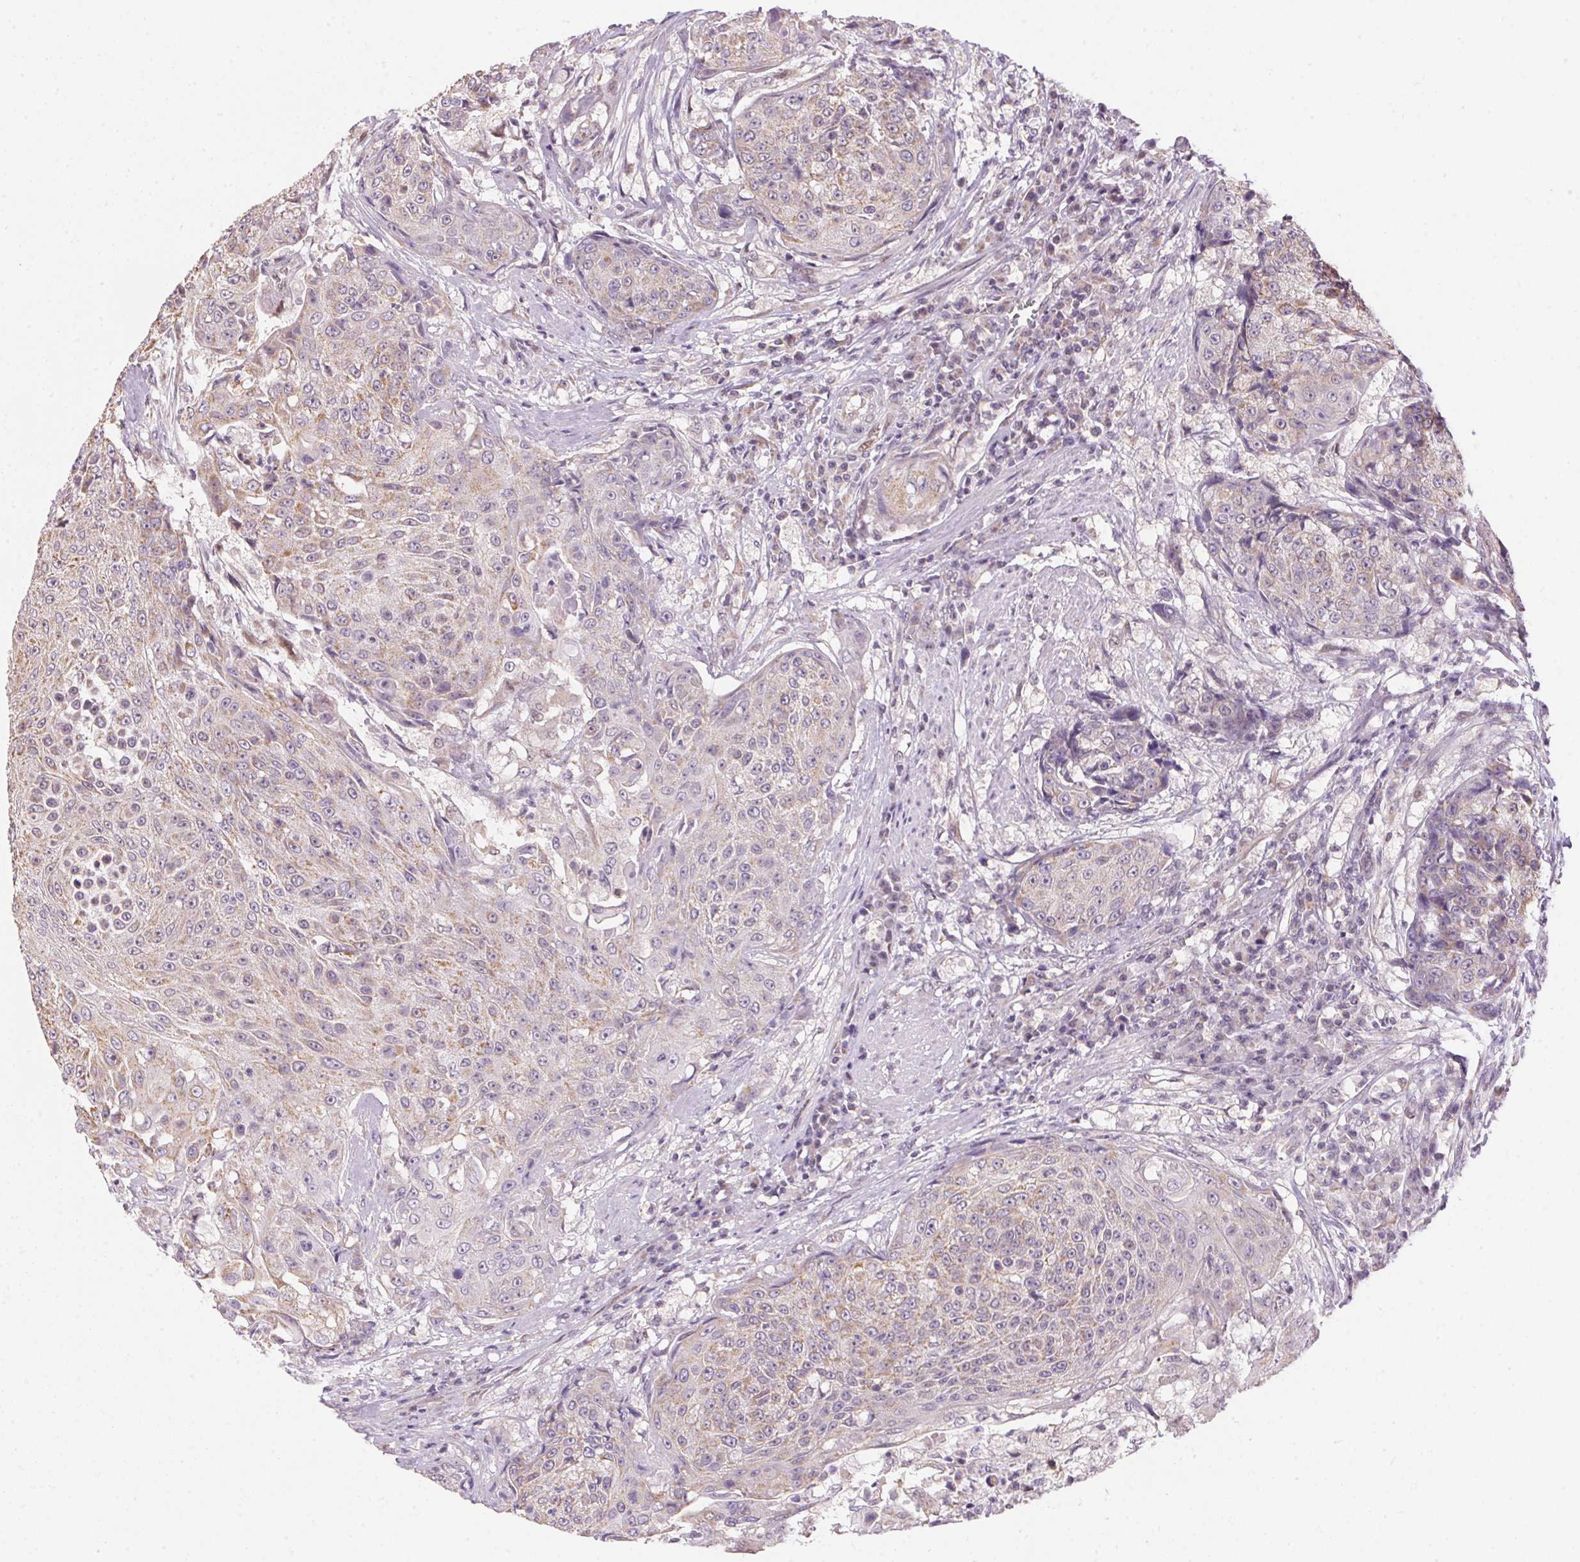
{"staining": {"intensity": "weak", "quantity": "25%-75%", "location": "cytoplasmic/membranous"}, "tissue": "urothelial cancer", "cell_type": "Tumor cells", "image_type": "cancer", "snomed": [{"axis": "morphology", "description": "Urothelial carcinoma, High grade"}, {"axis": "topography", "description": "Urinary bladder"}], "caption": "Brown immunohistochemical staining in human high-grade urothelial carcinoma demonstrates weak cytoplasmic/membranous positivity in about 25%-75% of tumor cells.", "gene": "SC5D", "patient": {"sex": "female", "age": 63}}